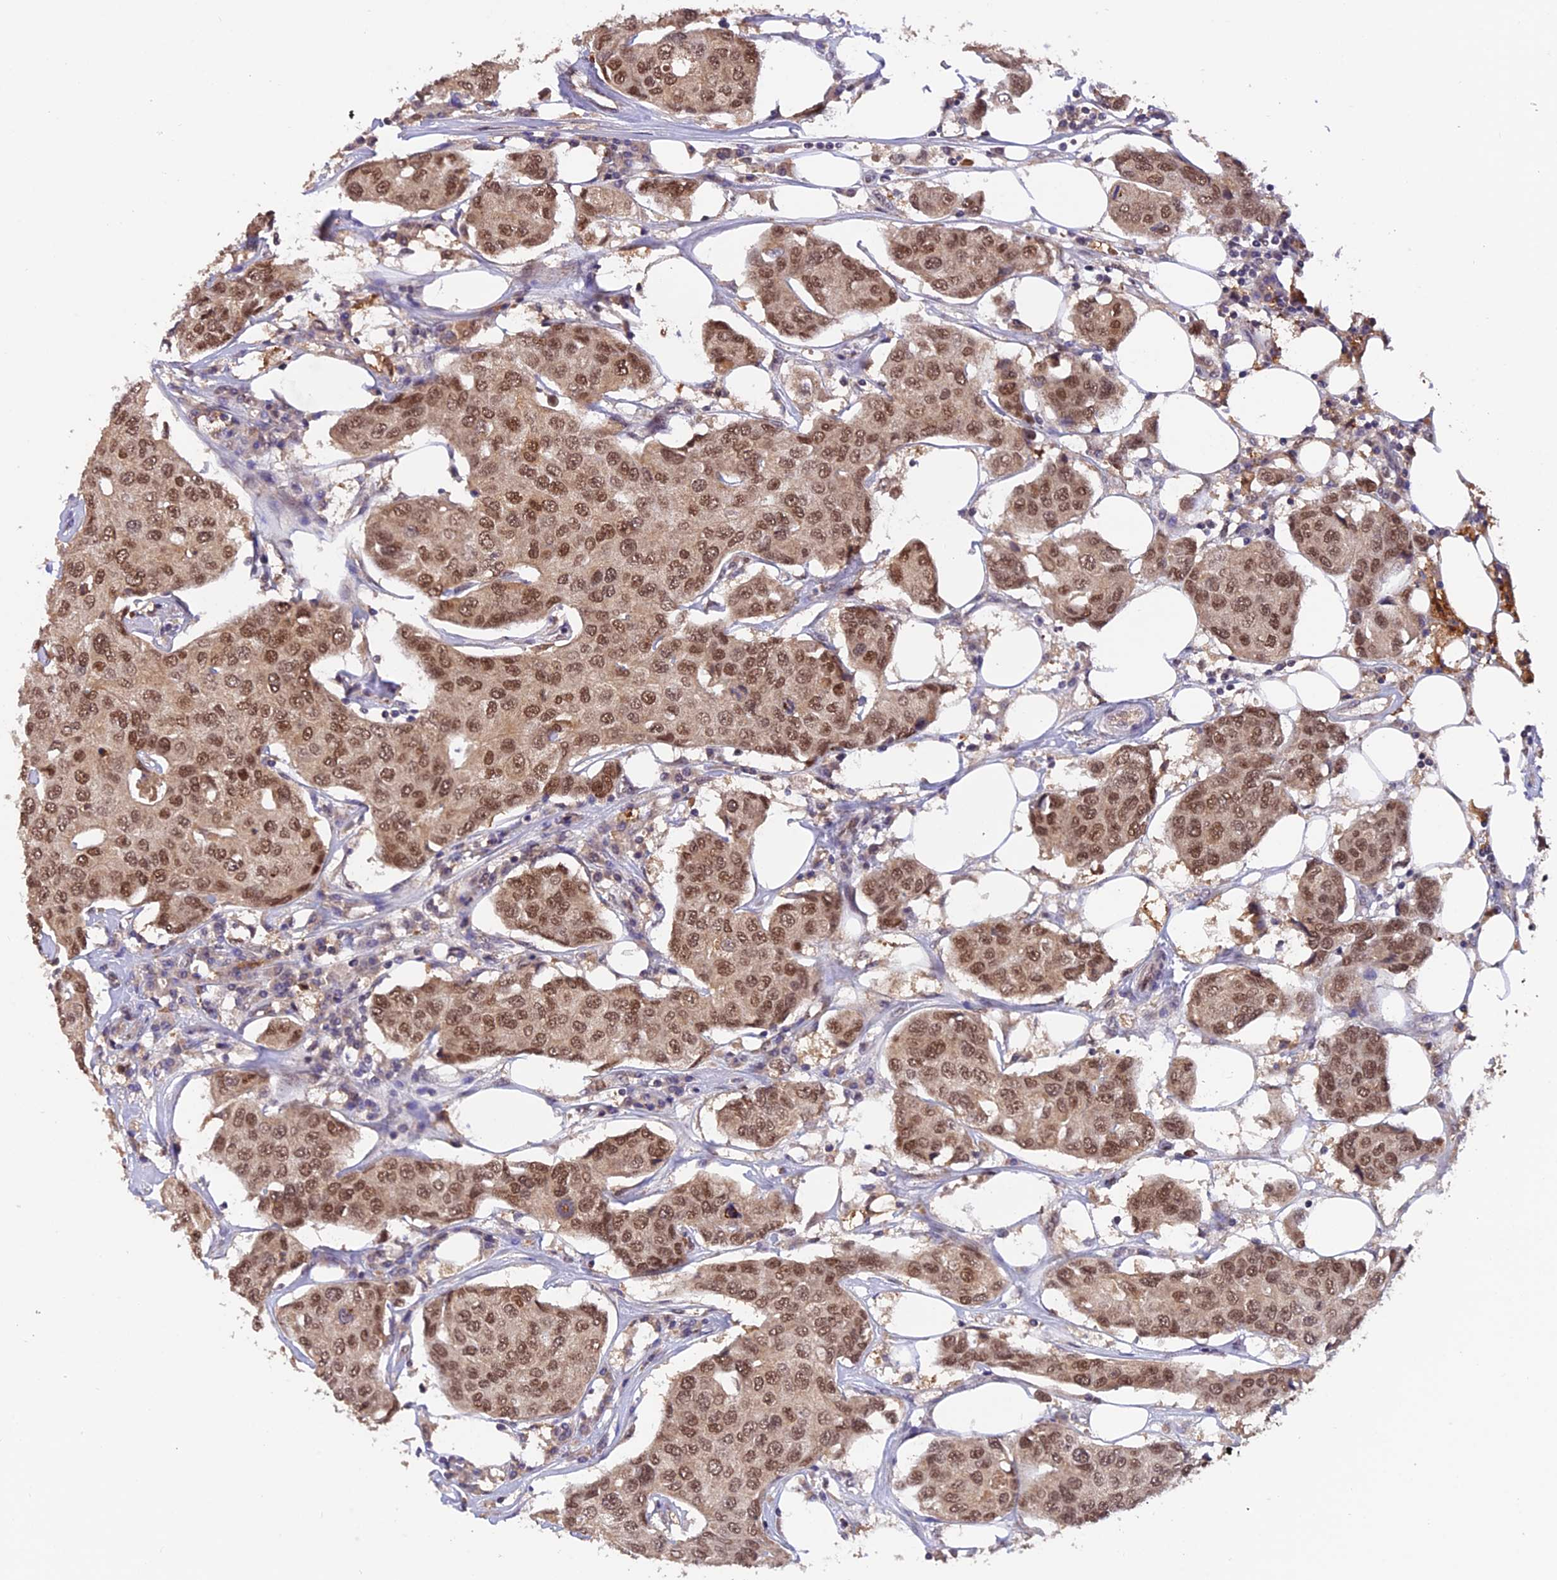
{"staining": {"intensity": "moderate", "quantity": ">75%", "location": "nuclear"}, "tissue": "breast cancer", "cell_type": "Tumor cells", "image_type": "cancer", "snomed": [{"axis": "morphology", "description": "Duct carcinoma"}, {"axis": "topography", "description": "Breast"}], "caption": "Invasive ductal carcinoma (breast) was stained to show a protein in brown. There is medium levels of moderate nuclear positivity in about >75% of tumor cells.", "gene": "MNS1", "patient": {"sex": "female", "age": 80}}